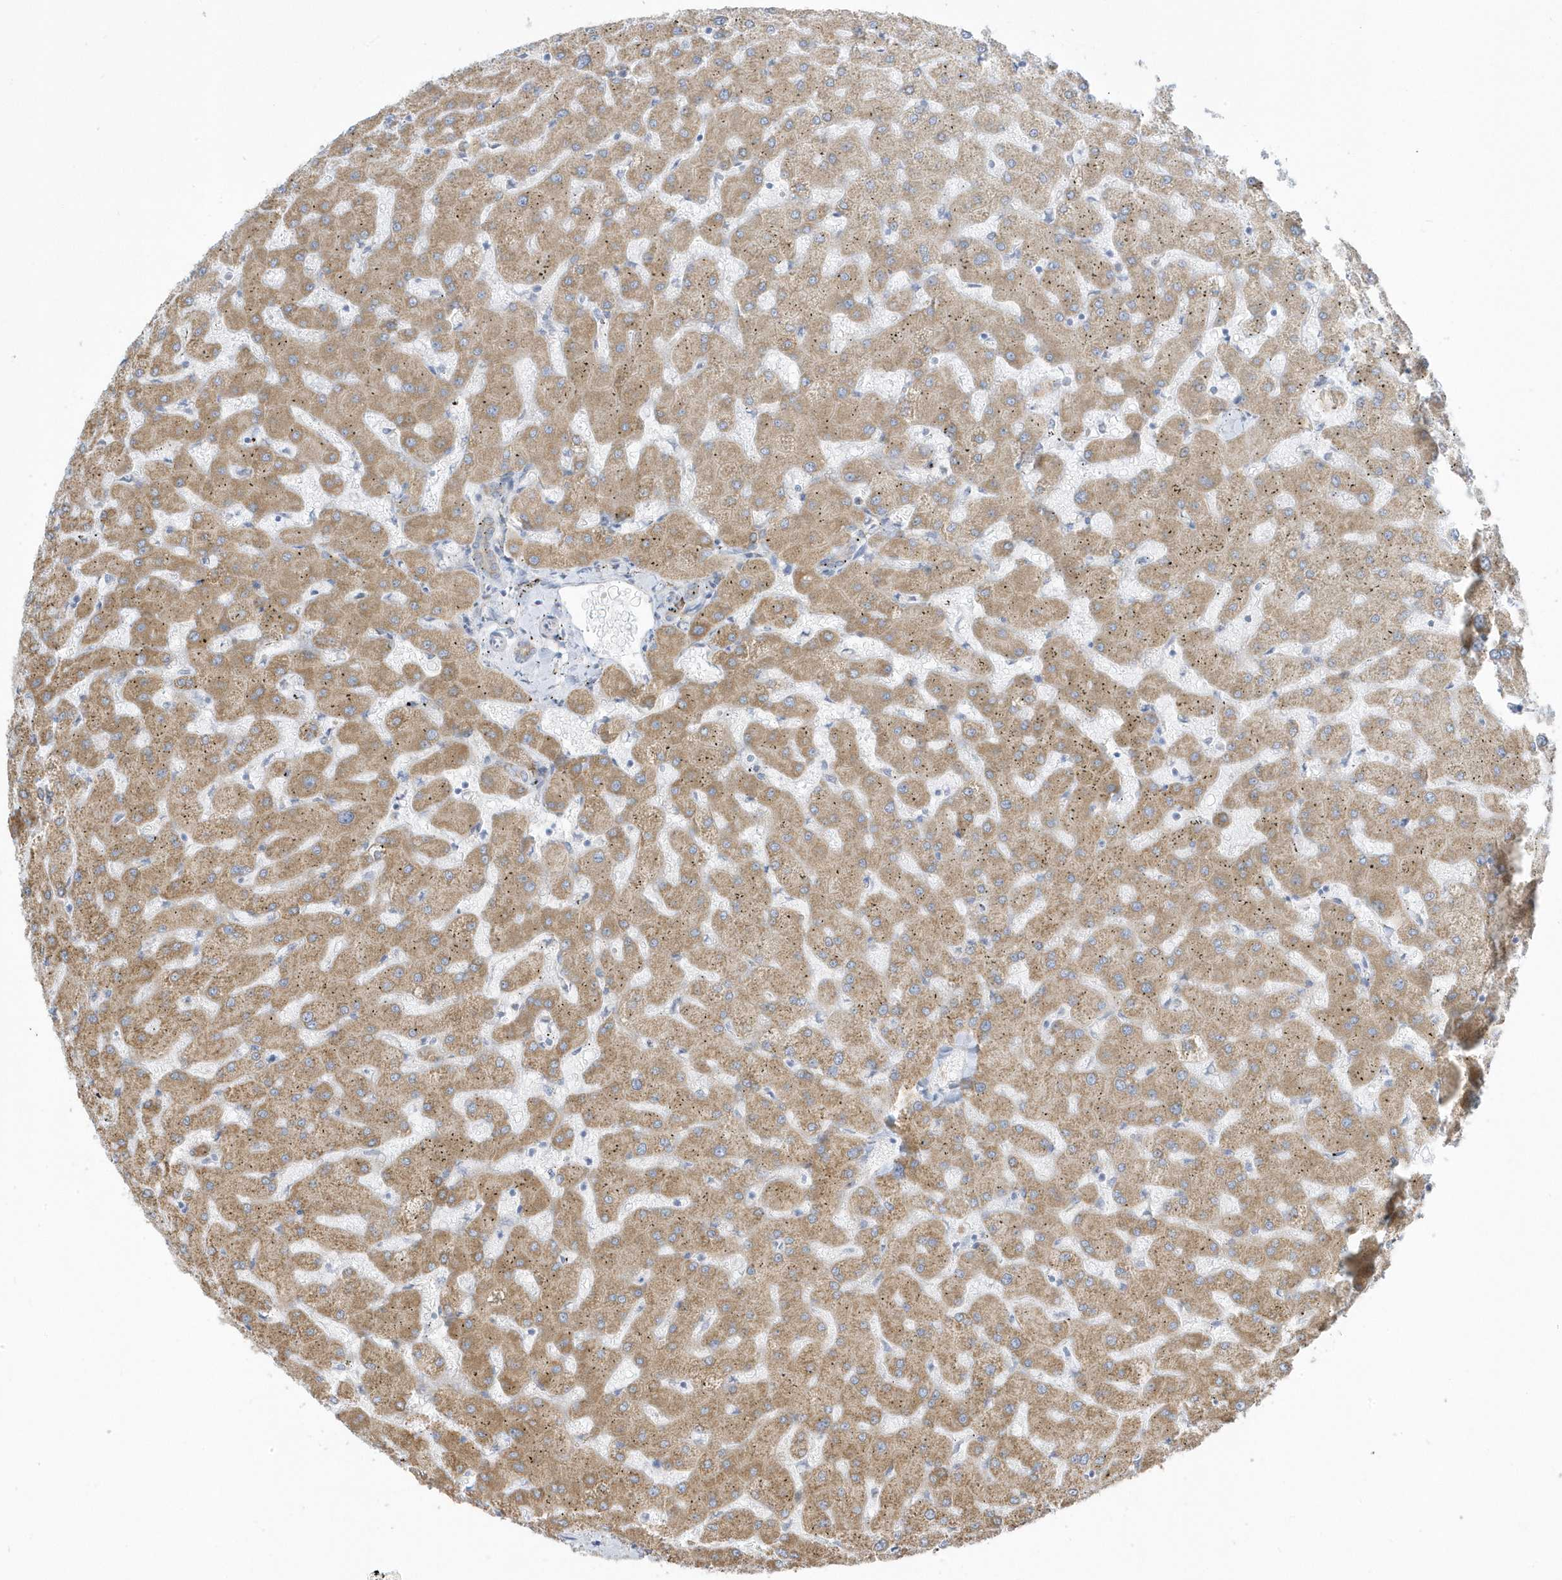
{"staining": {"intensity": "weak", "quantity": "25%-75%", "location": "cytoplasmic/membranous"}, "tissue": "liver", "cell_type": "Cholangiocytes", "image_type": "normal", "snomed": [{"axis": "morphology", "description": "Normal tissue, NOS"}, {"axis": "topography", "description": "Liver"}], "caption": "Brown immunohistochemical staining in normal human liver shows weak cytoplasmic/membranous staining in approximately 25%-75% of cholangiocytes.", "gene": "DCAF1", "patient": {"sex": "female", "age": 63}}